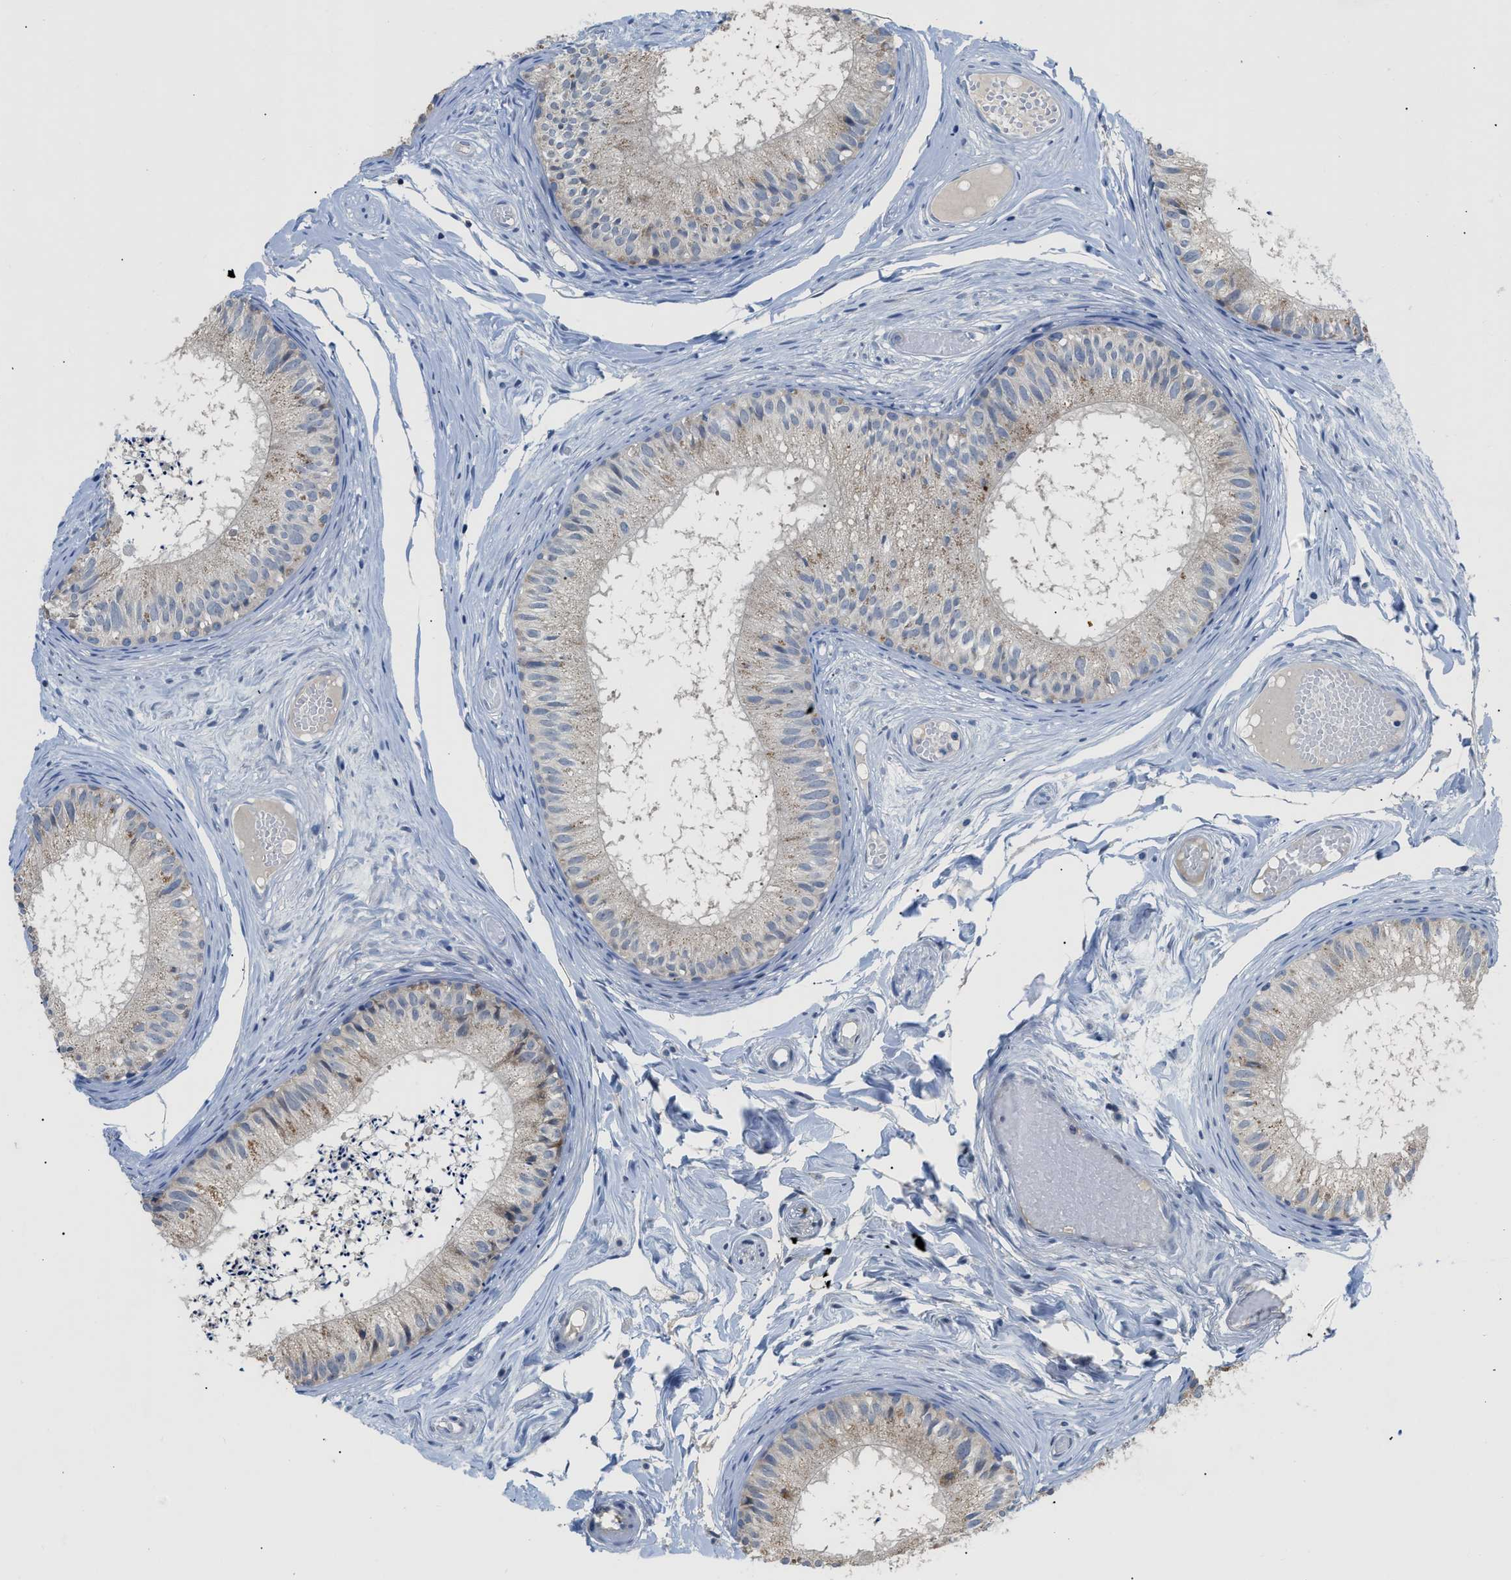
{"staining": {"intensity": "weak", "quantity": "25%-75%", "location": "cytoplasmic/membranous"}, "tissue": "epididymis", "cell_type": "Glandular cells", "image_type": "normal", "snomed": [{"axis": "morphology", "description": "Normal tissue, NOS"}, {"axis": "topography", "description": "Epididymis"}], "caption": "This is a photomicrograph of immunohistochemistry staining of benign epididymis, which shows weak positivity in the cytoplasmic/membranous of glandular cells.", "gene": "OR9K2", "patient": {"sex": "male", "age": 46}}